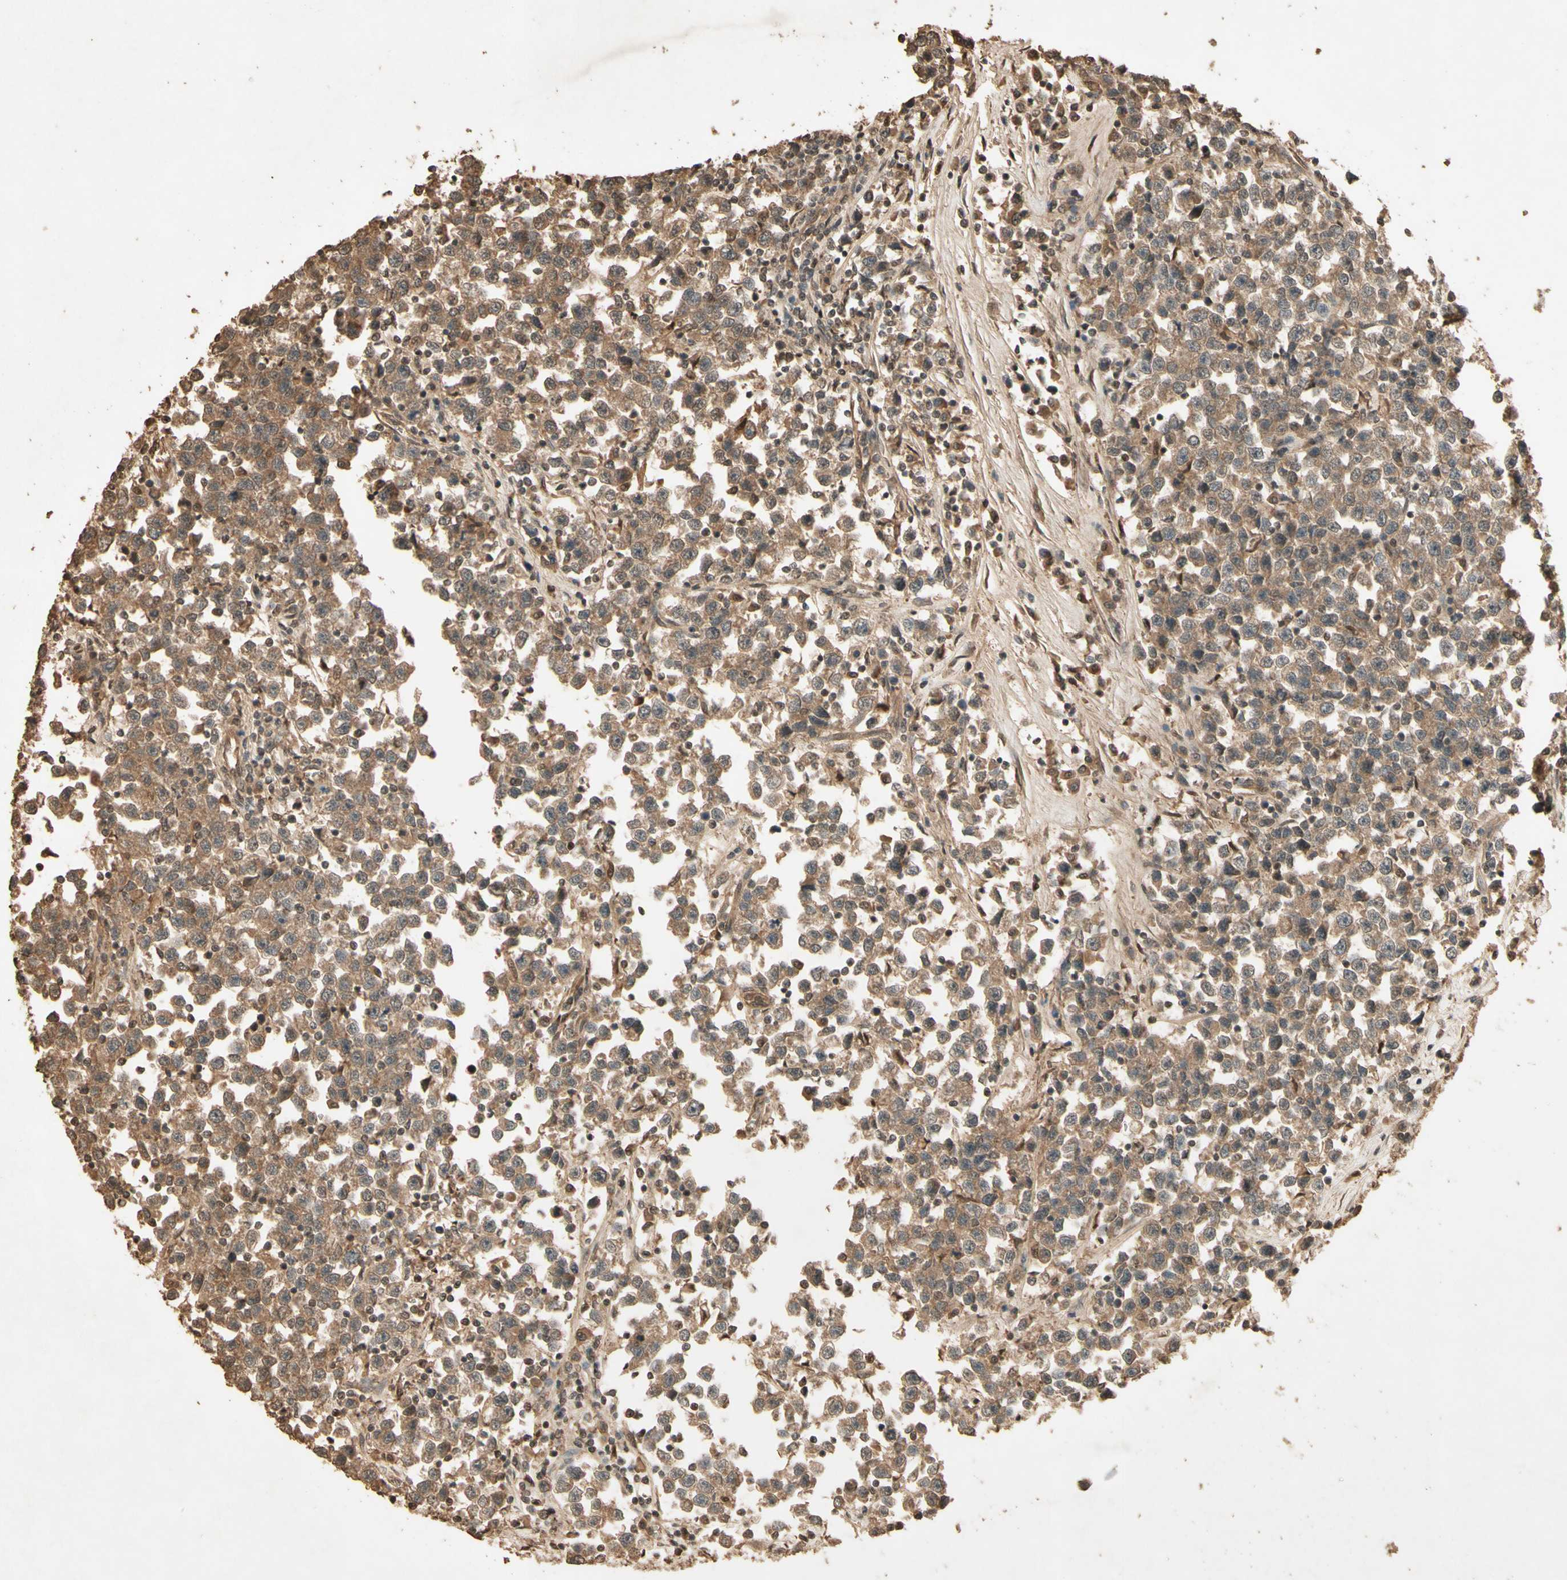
{"staining": {"intensity": "moderate", "quantity": ">75%", "location": "cytoplasmic/membranous"}, "tissue": "testis cancer", "cell_type": "Tumor cells", "image_type": "cancer", "snomed": [{"axis": "morphology", "description": "Seminoma, NOS"}, {"axis": "topography", "description": "Testis"}], "caption": "IHC histopathology image of human testis cancer (seminoma) stained for a protein (brown), which demonstrates medium levels of moderate cytoplasmic/membranous positivity in about >75% of tumor cells.", "gene": "SMAD9", "patient": {"sex": "male", "age": 43}}